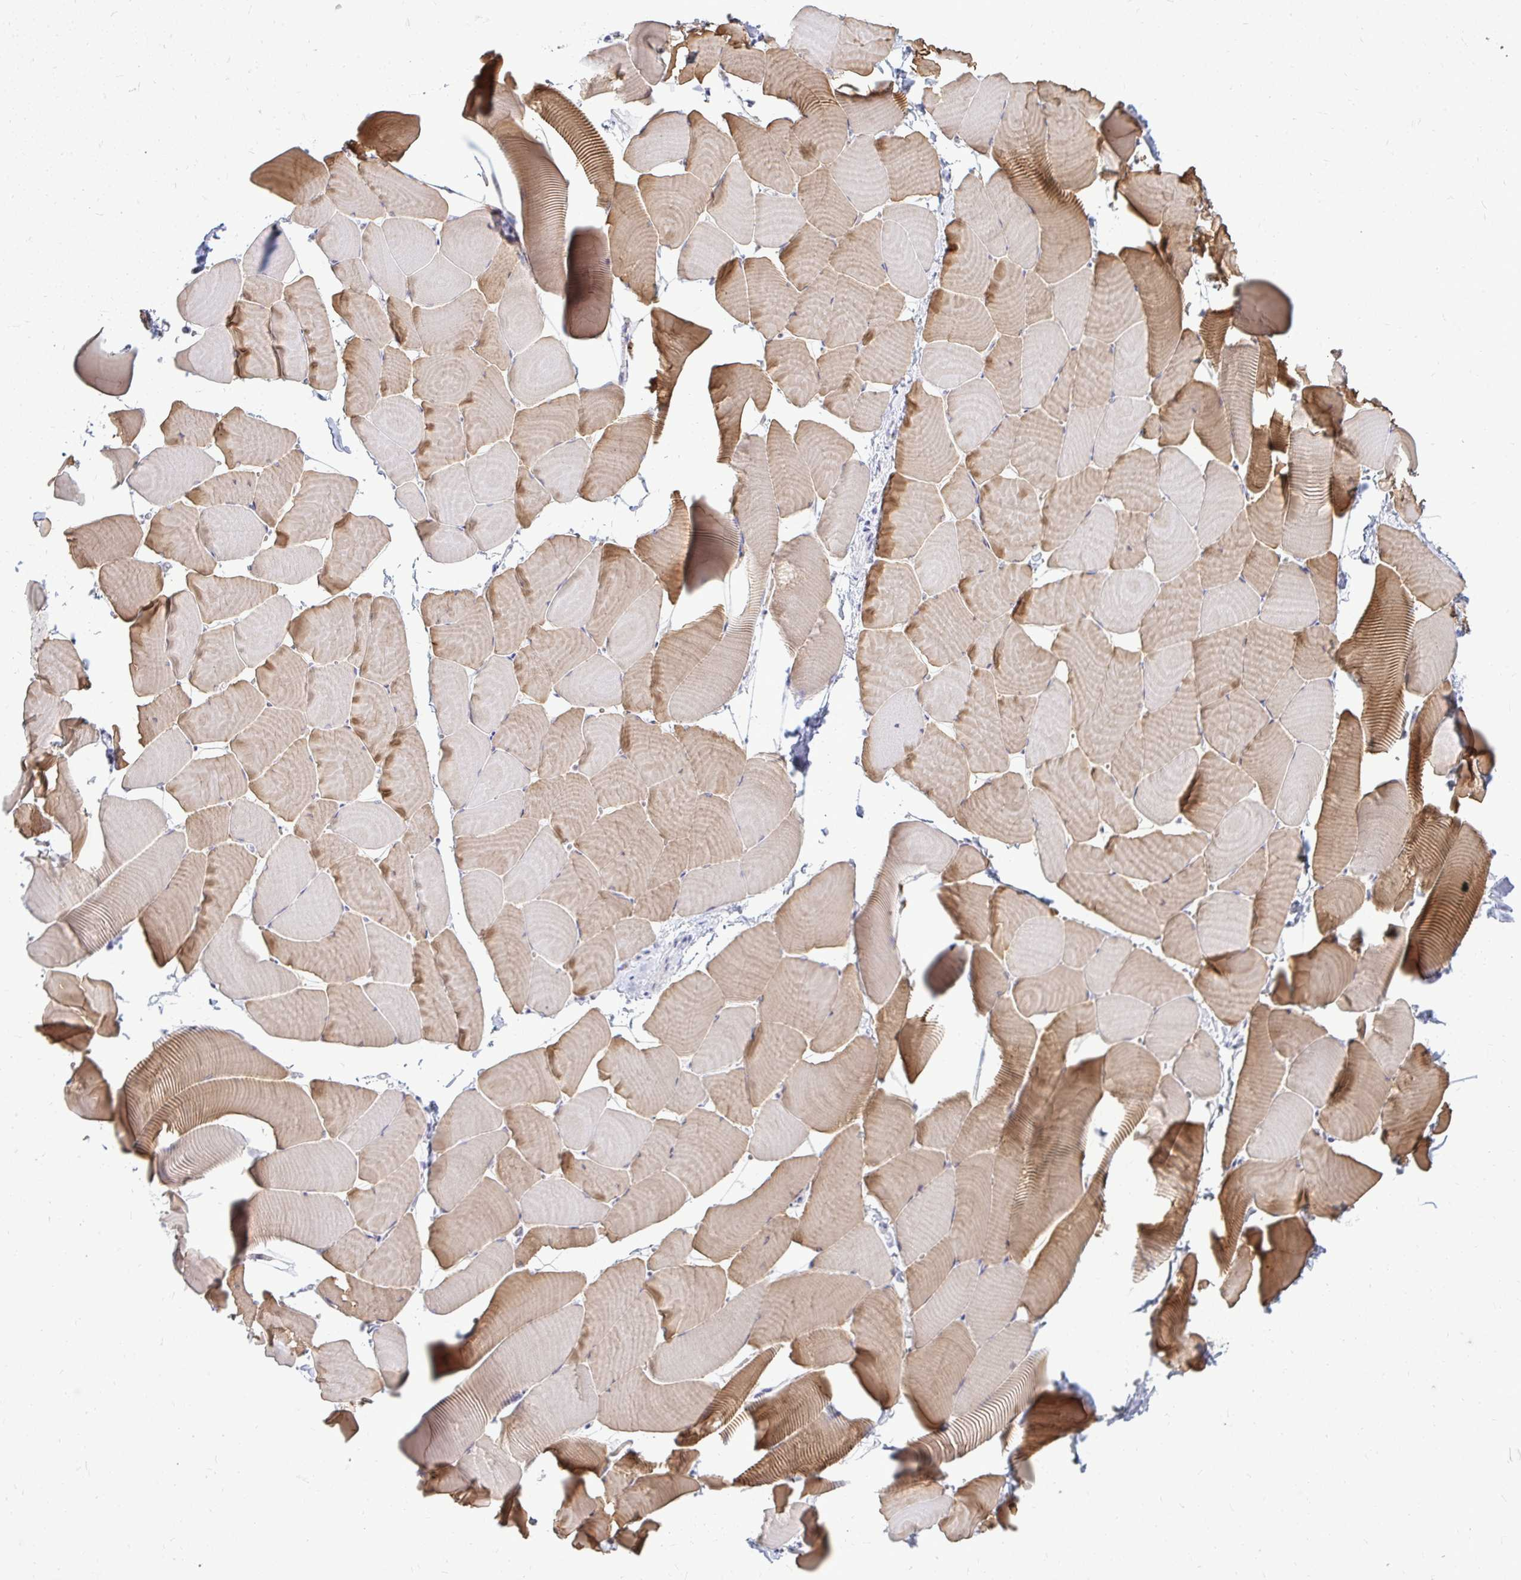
{"staining": {"intensity": "moderate", "quantity": ">75%", "location": "cytoplasmic/membranous"}, "tissue": "skeletal muscle", "cell_type": "Myocytes", "image_type": "normal", "snomed": [{"axis": "morphology", "description": "Normal tissue, NOS"}, {"axis": "topography", "description": "Skeletal muscle"}], "caption": "Protein positivity by immunohistochemistry shows moderate cytoplasmic/membranous positivity in approximately >75% of myocytes in benign skeletal muscle.", "gene": "TSPEAR", "patient": {"sex": "male", "age": 25}}